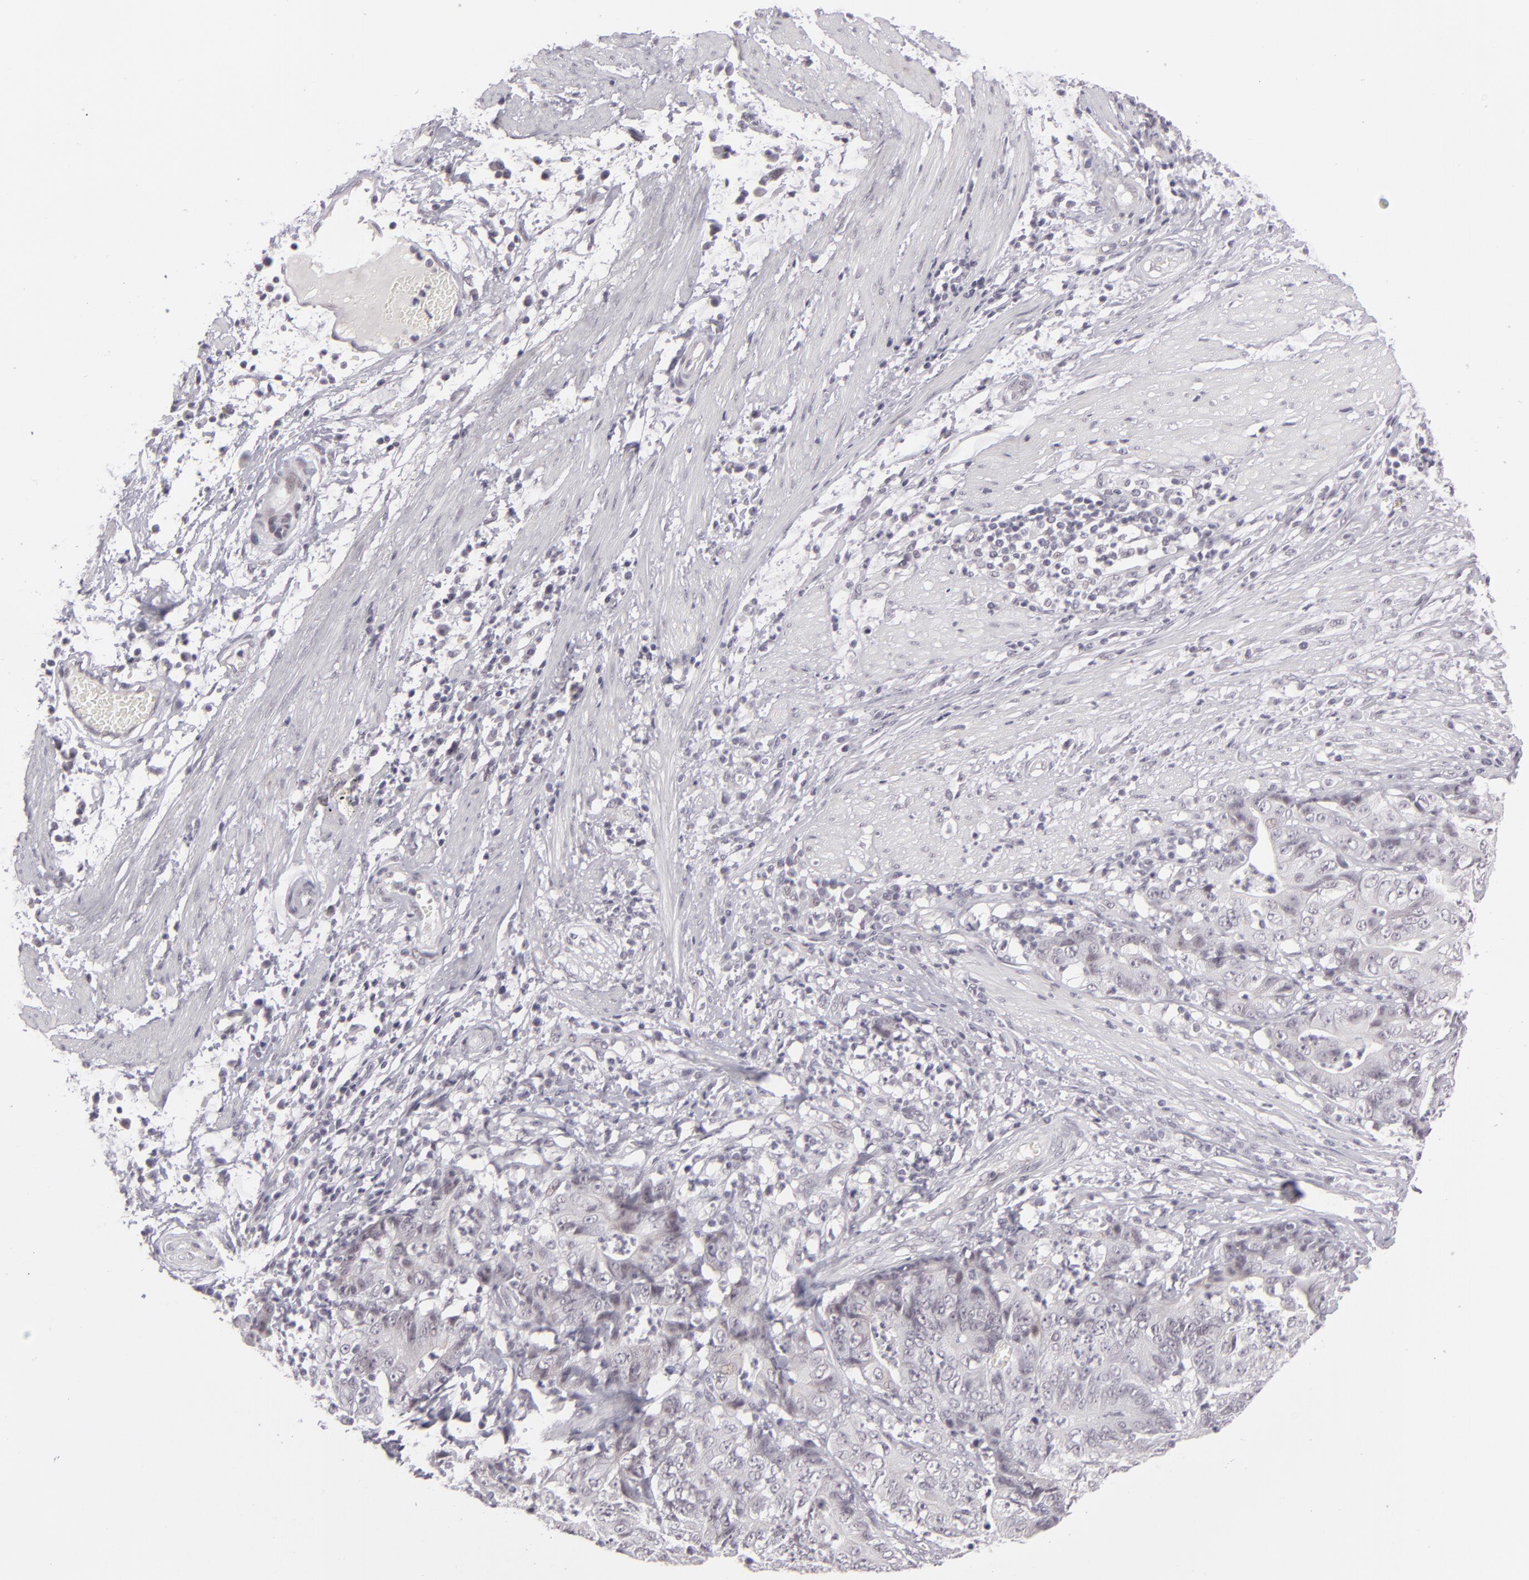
{"staining": {"intensity": "negative", "quantity": "none", "location": "none"}, "tissue": "stomach cancer", "cell_type": "Tumor cells", "image_type": "cancer", "snomed": [{"axis": "morphology", "description": "Adenocarcinoma, NOS"}, {"axis": "topography", "description": "Stomach, lower"}], "caption": "Human adenocarcinoma (stomach) stained for a protein using immunohistochemistry displays no positivity in tumor cells.", "gene": "ZNF205", "patient": {"sex": "female", "age": 86}}